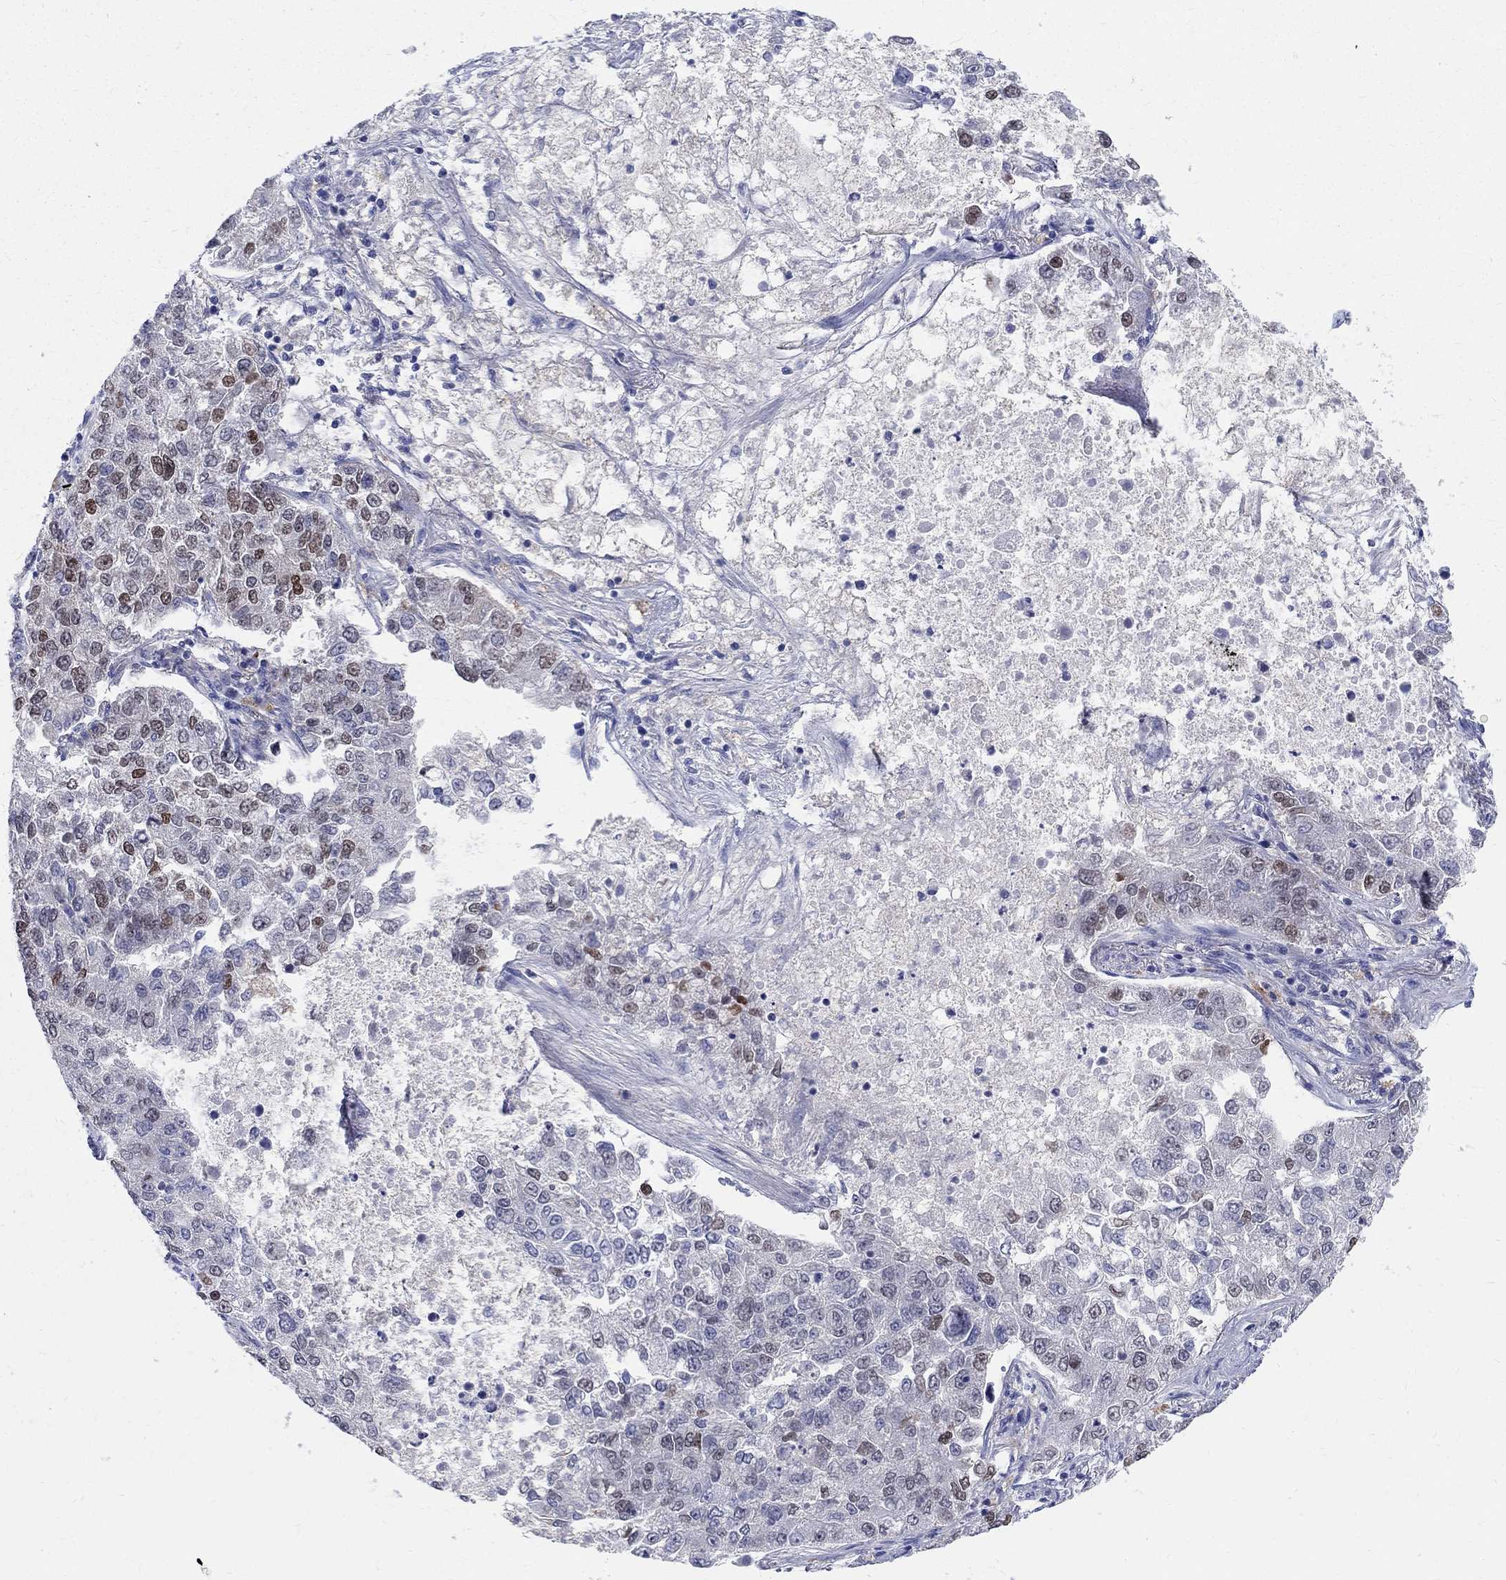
{"staining": {"intensity": "moderate", "quantity": "<25%", "location": "nuclear"}, "tissue": "lung cancer", "cell_type": "Tumor cells", "image_type": "cancer", "snomed": [{"axis": "morphology", "description": "Adenocarcinoma, NOS"}, {"axis": "topography", "description": "Lung"}], "caption": "Moderate nuclear expression for a protein is seen in approximately <25% of tumor cells of lung cancer using immunohistochemistry.", "gene": "SOX2", "patient": {"sex": "male", "age": 49}}